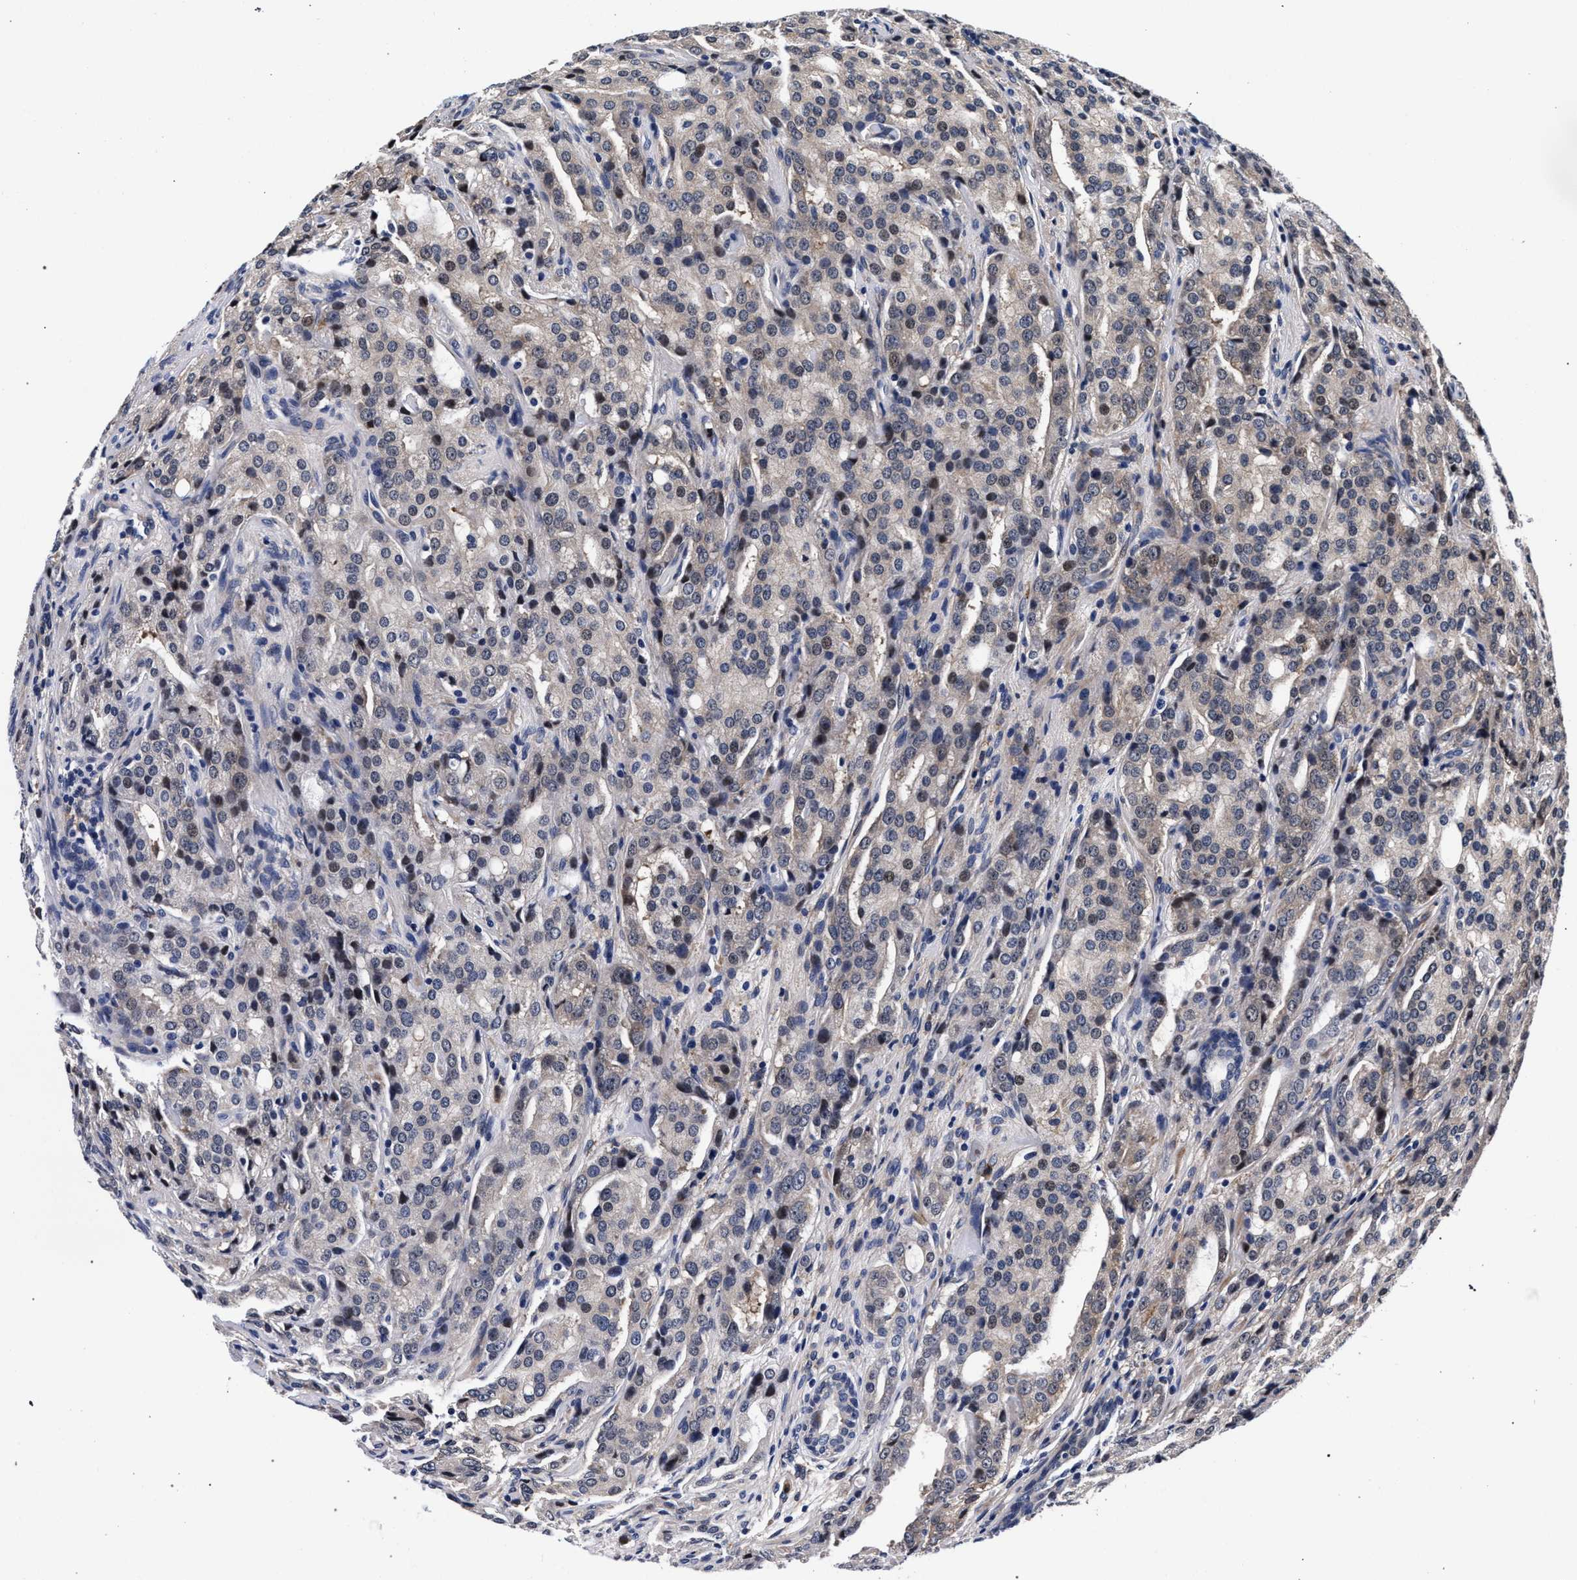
{"staining": {"intensity": "moderate", "quantity": "25%-75%", "location": "nuclear"}, "tissue": "prostate cancer", "cell_type": "Tumor cells", "image_type": "cancer", "snomed": [{"axis": "morphology", "description": "Adenocarcinoma, High grade"}, {"axis": "topography", "description": "Prostate"}], "caption": "A brown stain shows moderate nuclear staining of a protein in human prostate high-grade adenocarcinoma tumor cells.", "gene": "ZNF462", "patient": {"sex": "male", "age": 72}}